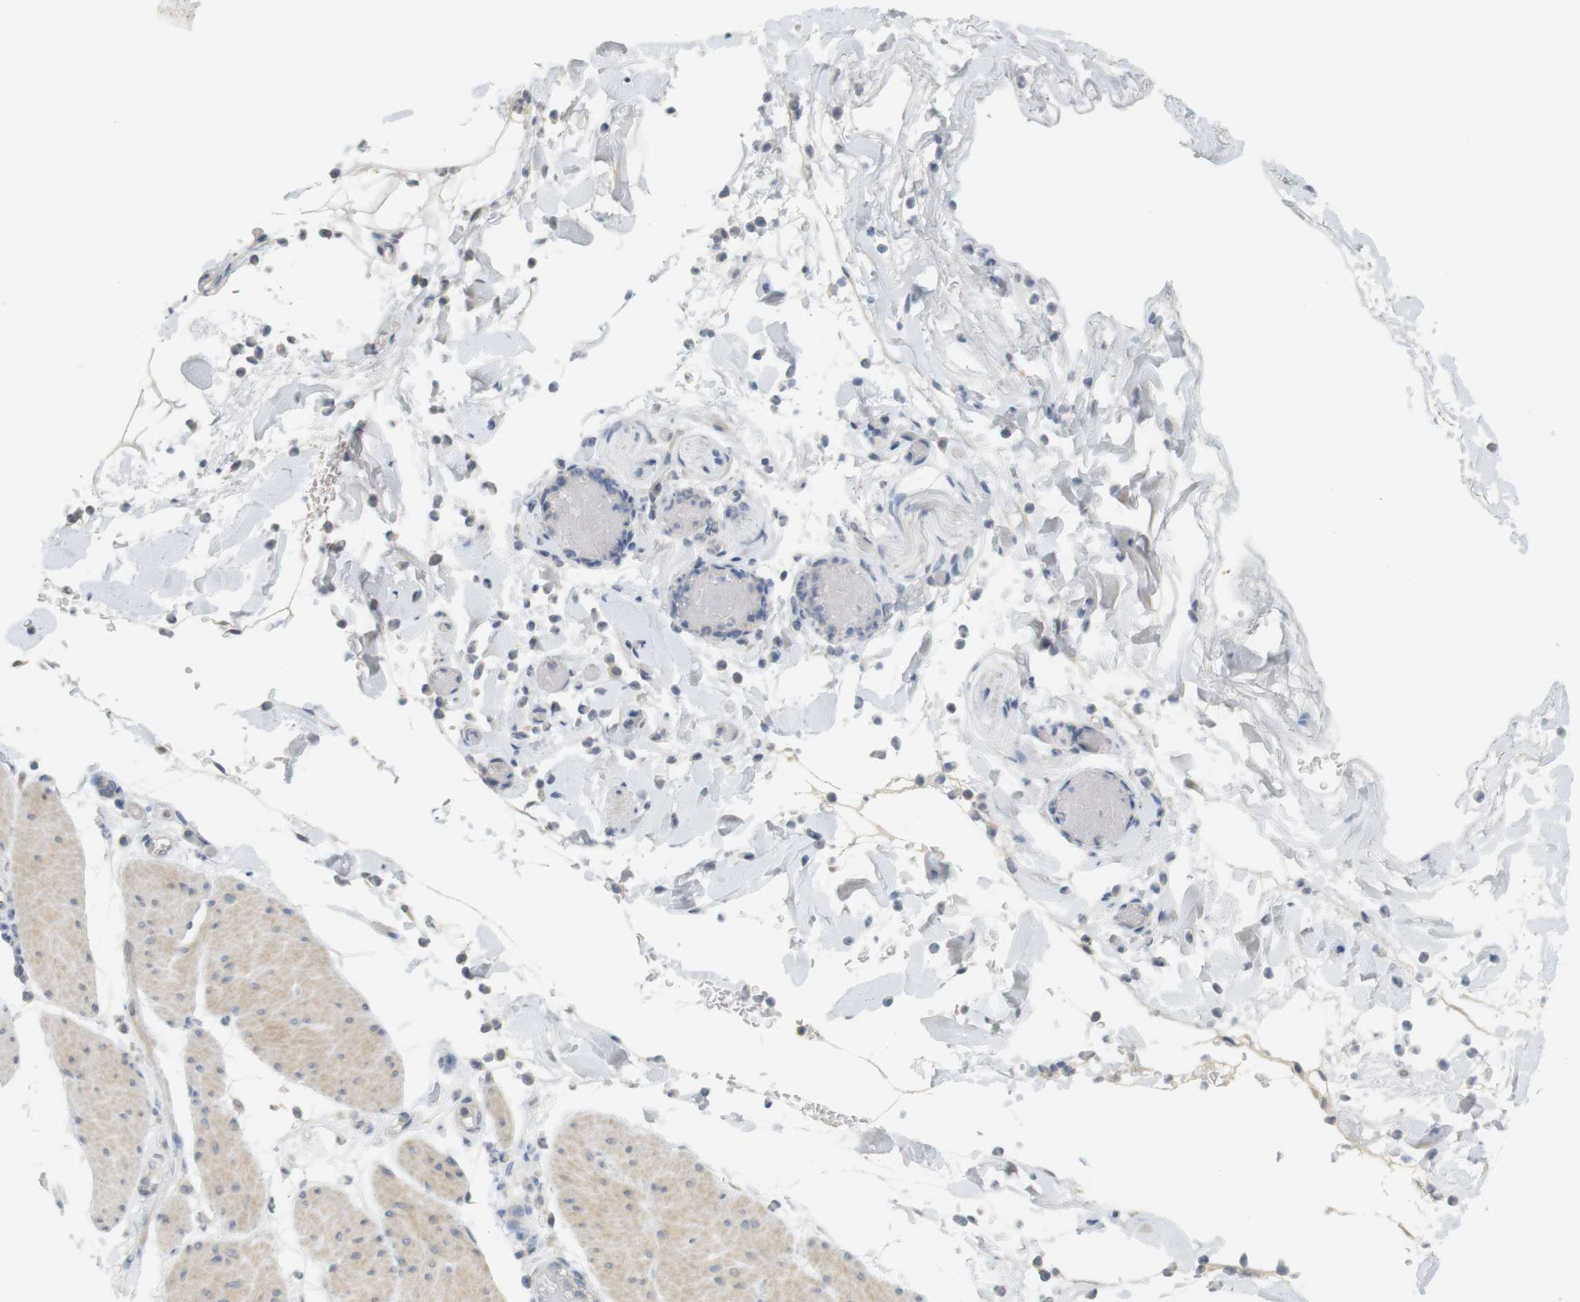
{"staining": {"intensity": "weak", "quantity": "25%-75%", "location": "cytoplasmic/membranous"}, "tissue": "smooth muscle", "cell_type": "Smooth muscle cells", "image_type": "normal", "snomed": [{"axis": "morphology", "description": "Normal tissue, NOS"}, {"axis": "topography", "description": "Smooth muscle"}, {"axis": "topography", "description": "Colon"}], "caption": "Immunohistochemistry micrograph of normal smooth muscle stained for a protein (brown), which displays low levels of weak cytoplasmic/membranous positivity in about 25%-75% of smooth muscle cells.", "gene": "CREB3L2", "patient": {"sex": "male", "age": 67}}